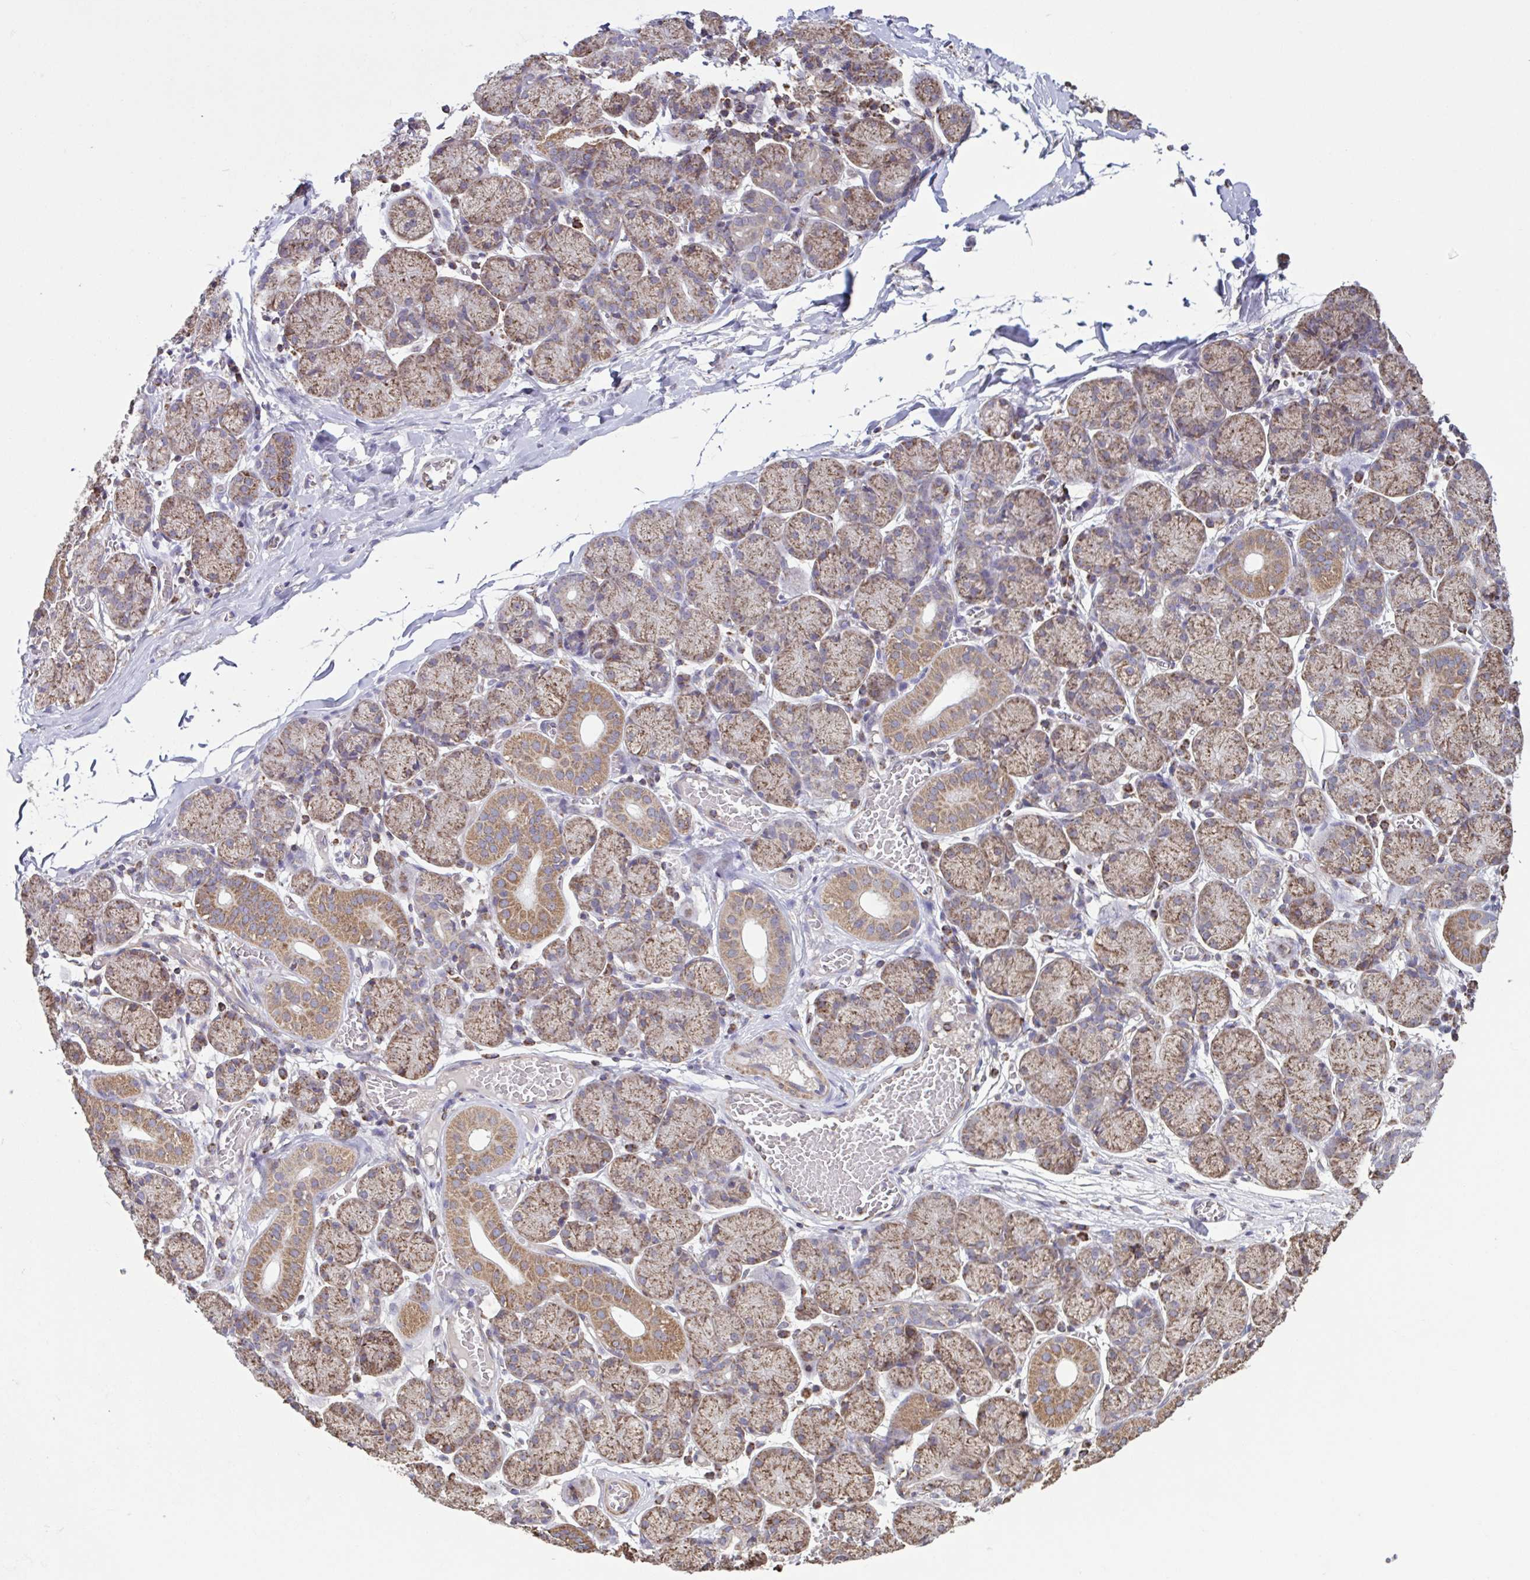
{"staining": {"intensity": "moderate", "quantity": ">75%", "location": "cytoplasmic/membranous"}, "tissue": "salivary gland", "cell_type": "Glandular cells", "image_type": "normal", "snomed": [{"axis": "morphology", "description": "Normal tissue, NOS"}, {"axis": "topography", "description": "Salivary gland"}], "caption": "A photomicrograph showing moderate cytoplasmic/membranous expression in about >75% of glandular cells in unremarkable salivary gland, as visualized by brown immunohistochemical staining.", "gene": "DIP2B", "patient": {"sex": "female", "age": 24}}